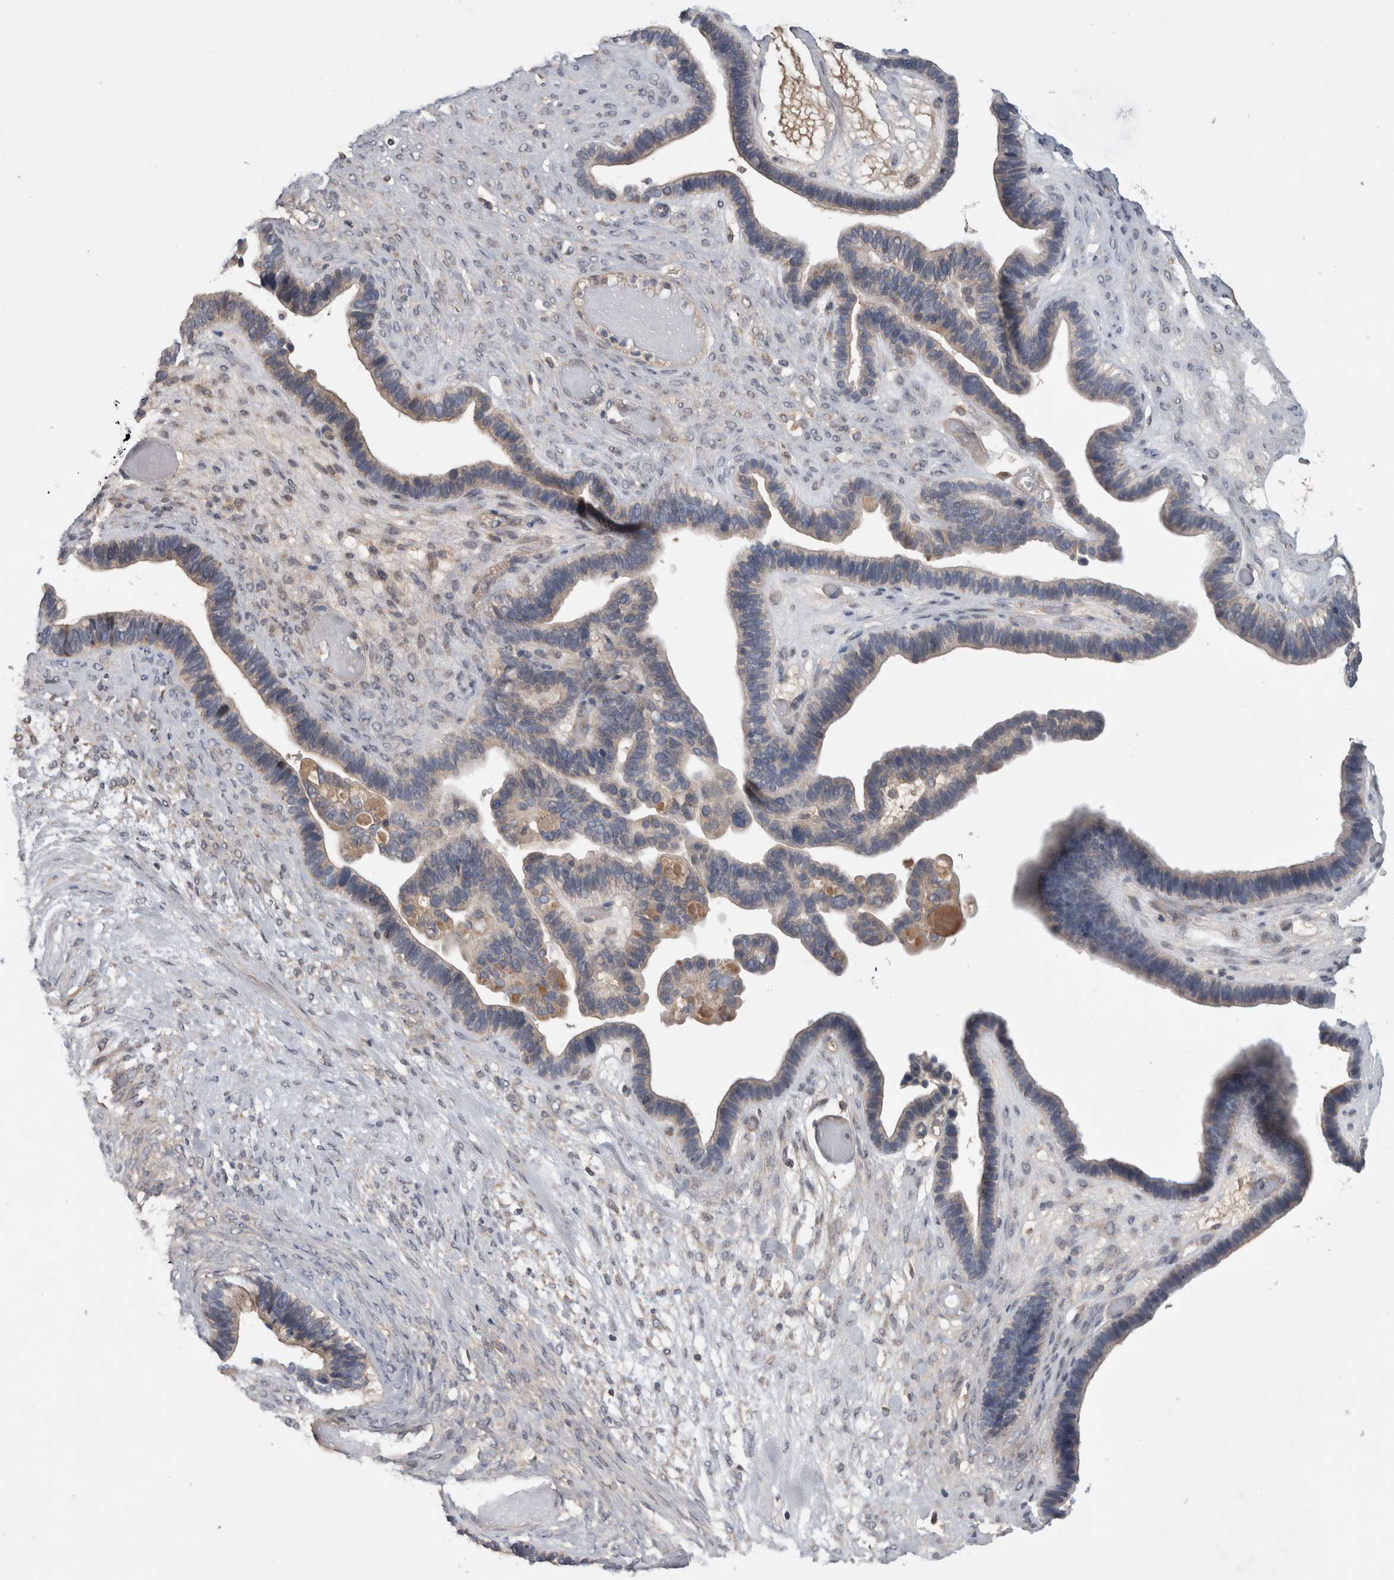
{"staining": {"intensity": "negative", "quantity": "none", "location": "none"}, "tissue": "ovarian cancer", "cell_type": "Tumor cells", "image_type": "cancer", "snomed": [{"axis": "morphology", "description": "Cystadenocarcinoma, serous, NOS"}, {"axis": "topography", "description": "Ovary"}], "caption": "An image of human ovarian cancer is negative for staining in tumor cells. Nuclei are stained in blue.", "gene": "TARBP1", "patient": {"sex": "female", "age": 56}}